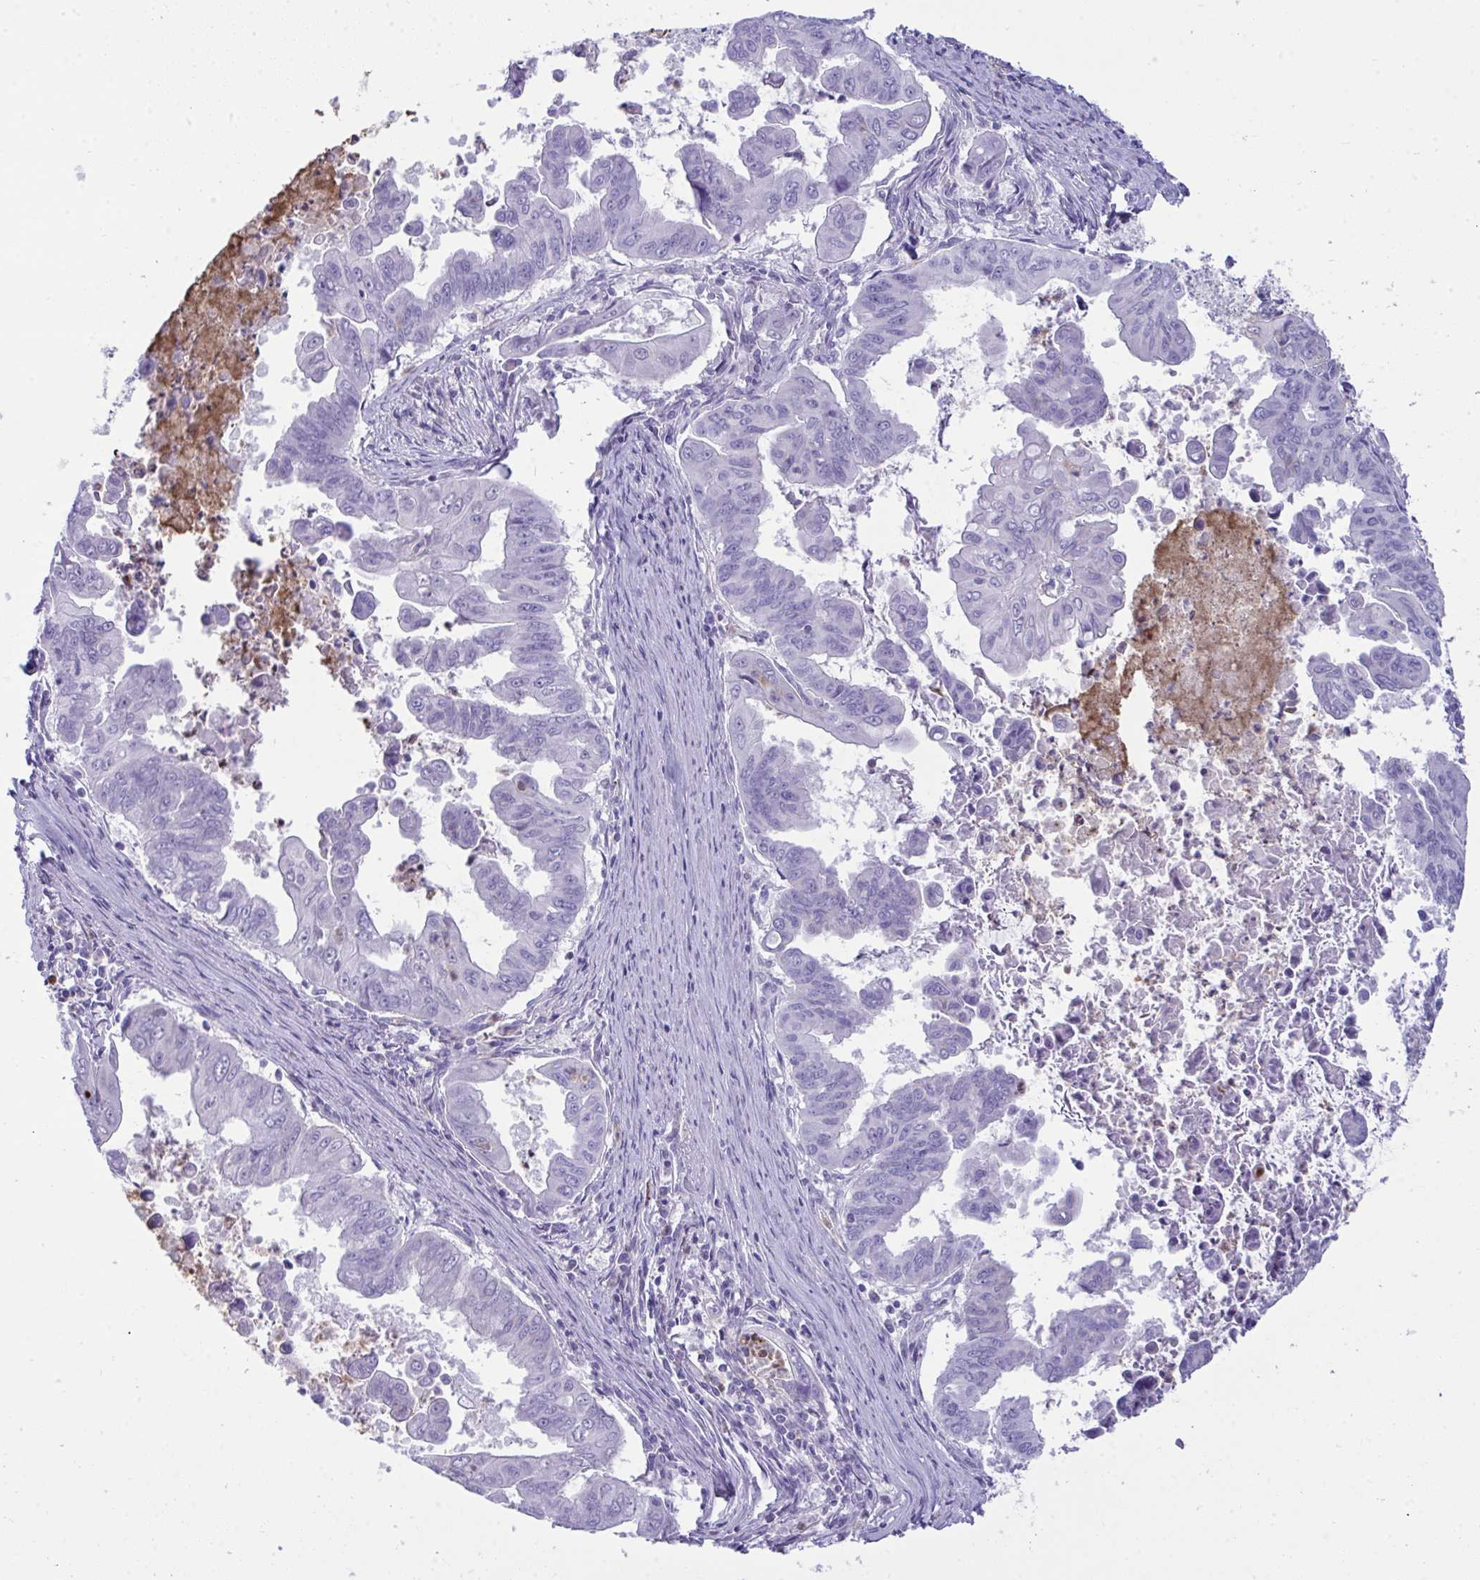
{"staining": {"intensity": "negative", "quantity": "none", "location": "none"}, "tissue": "stomach cancer", "cell_type": "Tumor cells", "image_type": "cancer", "snomed": [{"axis": "morphology", "description": "Adenocarcinoma, NOS"}, {"axis": "topography", "description": "Stomach, upper"}], "caption": "High magnification brightfield microscopy of stomach cancer (adenocarcinoma) stained with DAB (3,3'-diaminobenzidine) (brown) and counterstained with hematoxylin (blue): tumor cells show no significant expression.", "gene": "PLA2G12B", "patient": {"sex": "male", "age": 80}}